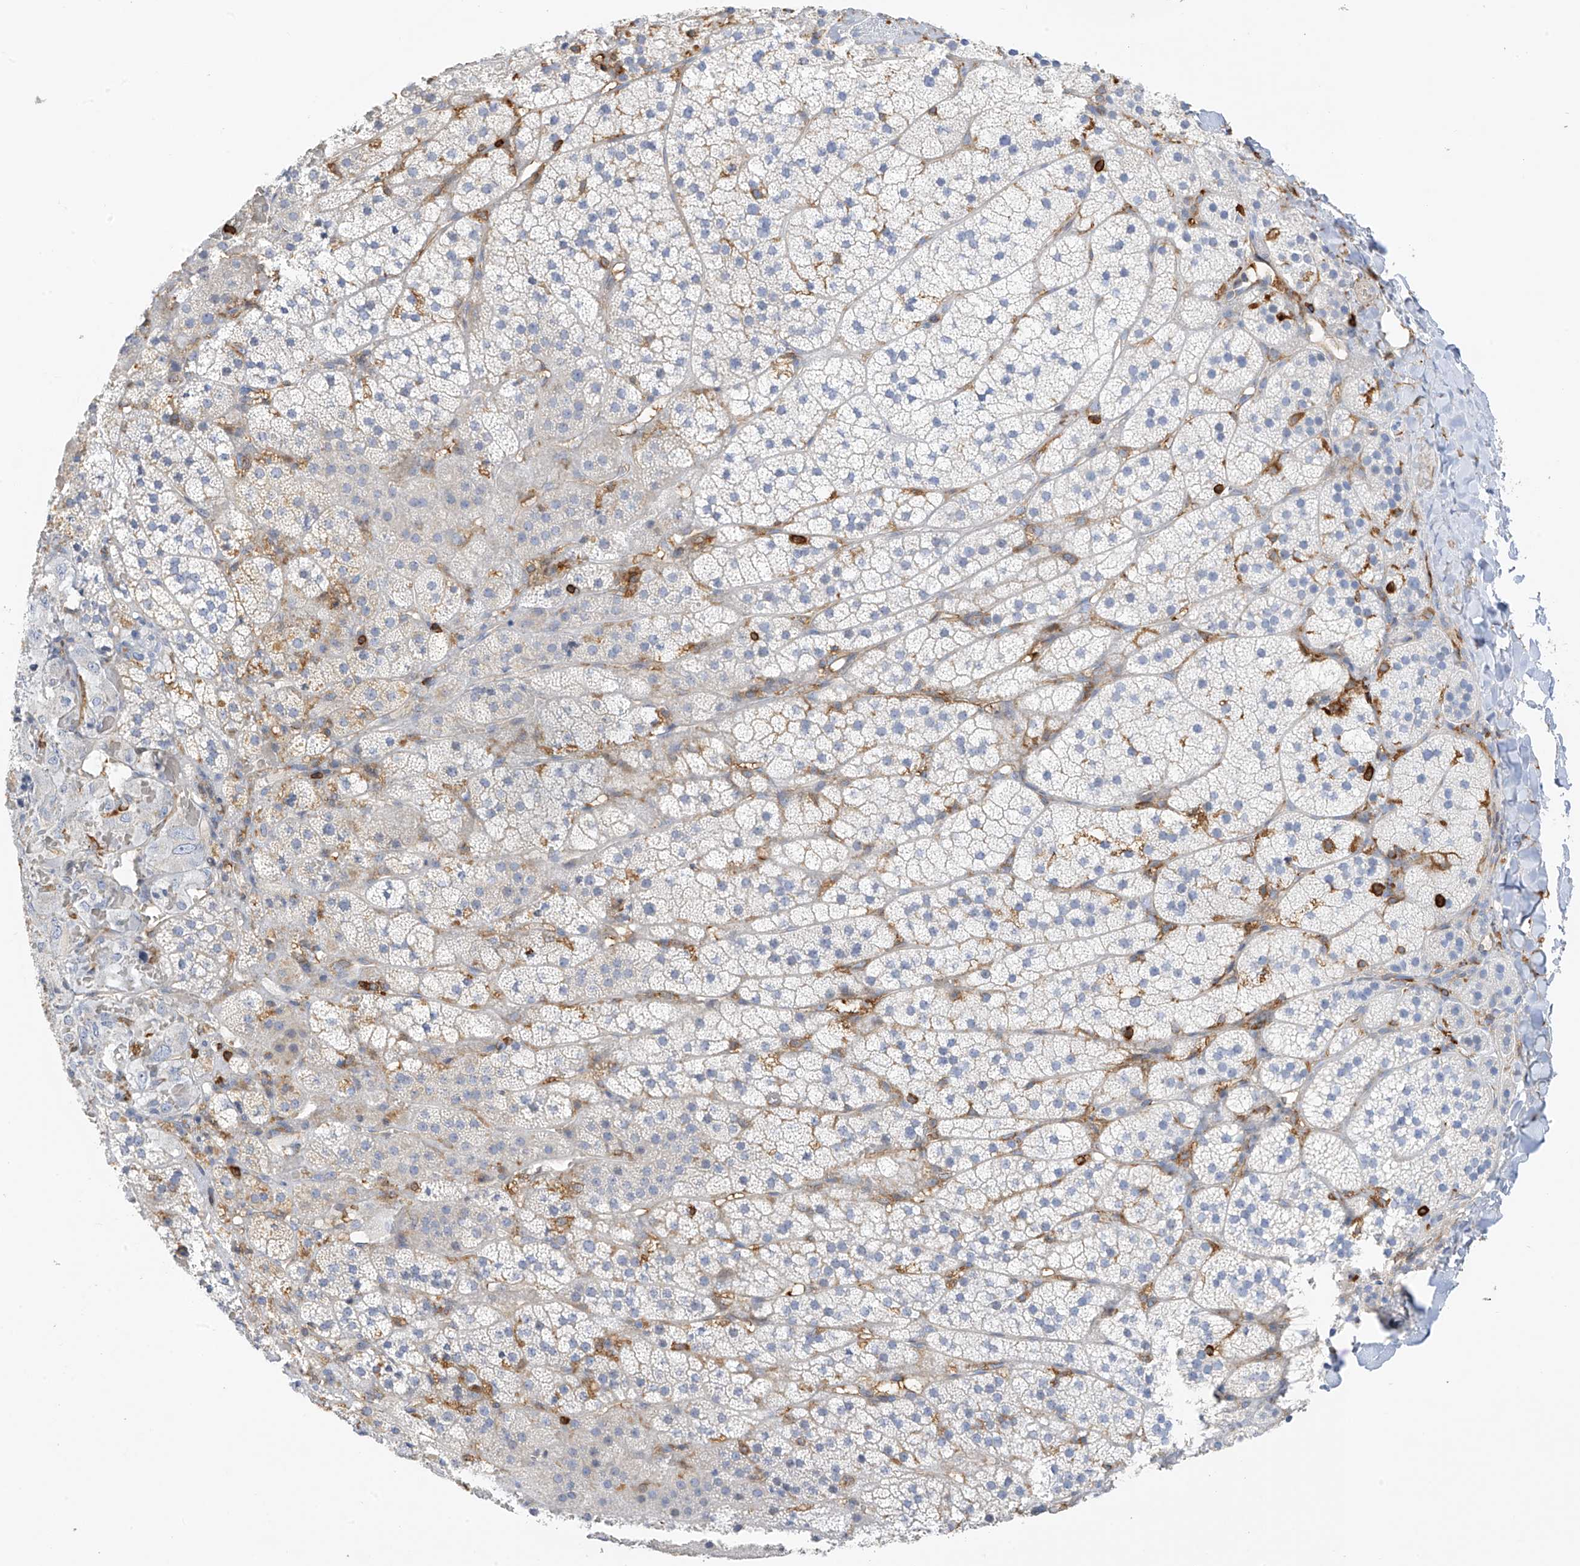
{"staining": {"intensity": "negative", "quantity": "none", "location": "none"}, "tissue": "adrenal gland", "cell_type": "Glandular cells", "image_type": "normal", "snomed": [{"axis": "morphology", "description": "Normal tissue, NOS"}, {"axis": "topography", "description": "Adrenal gland"}], "caption": "Image shows no protein expression in glandular cells of unremarkable adrenal gland.", "gene": "ARHGAP25", "patient": {"sex": "female", "age": 44}}